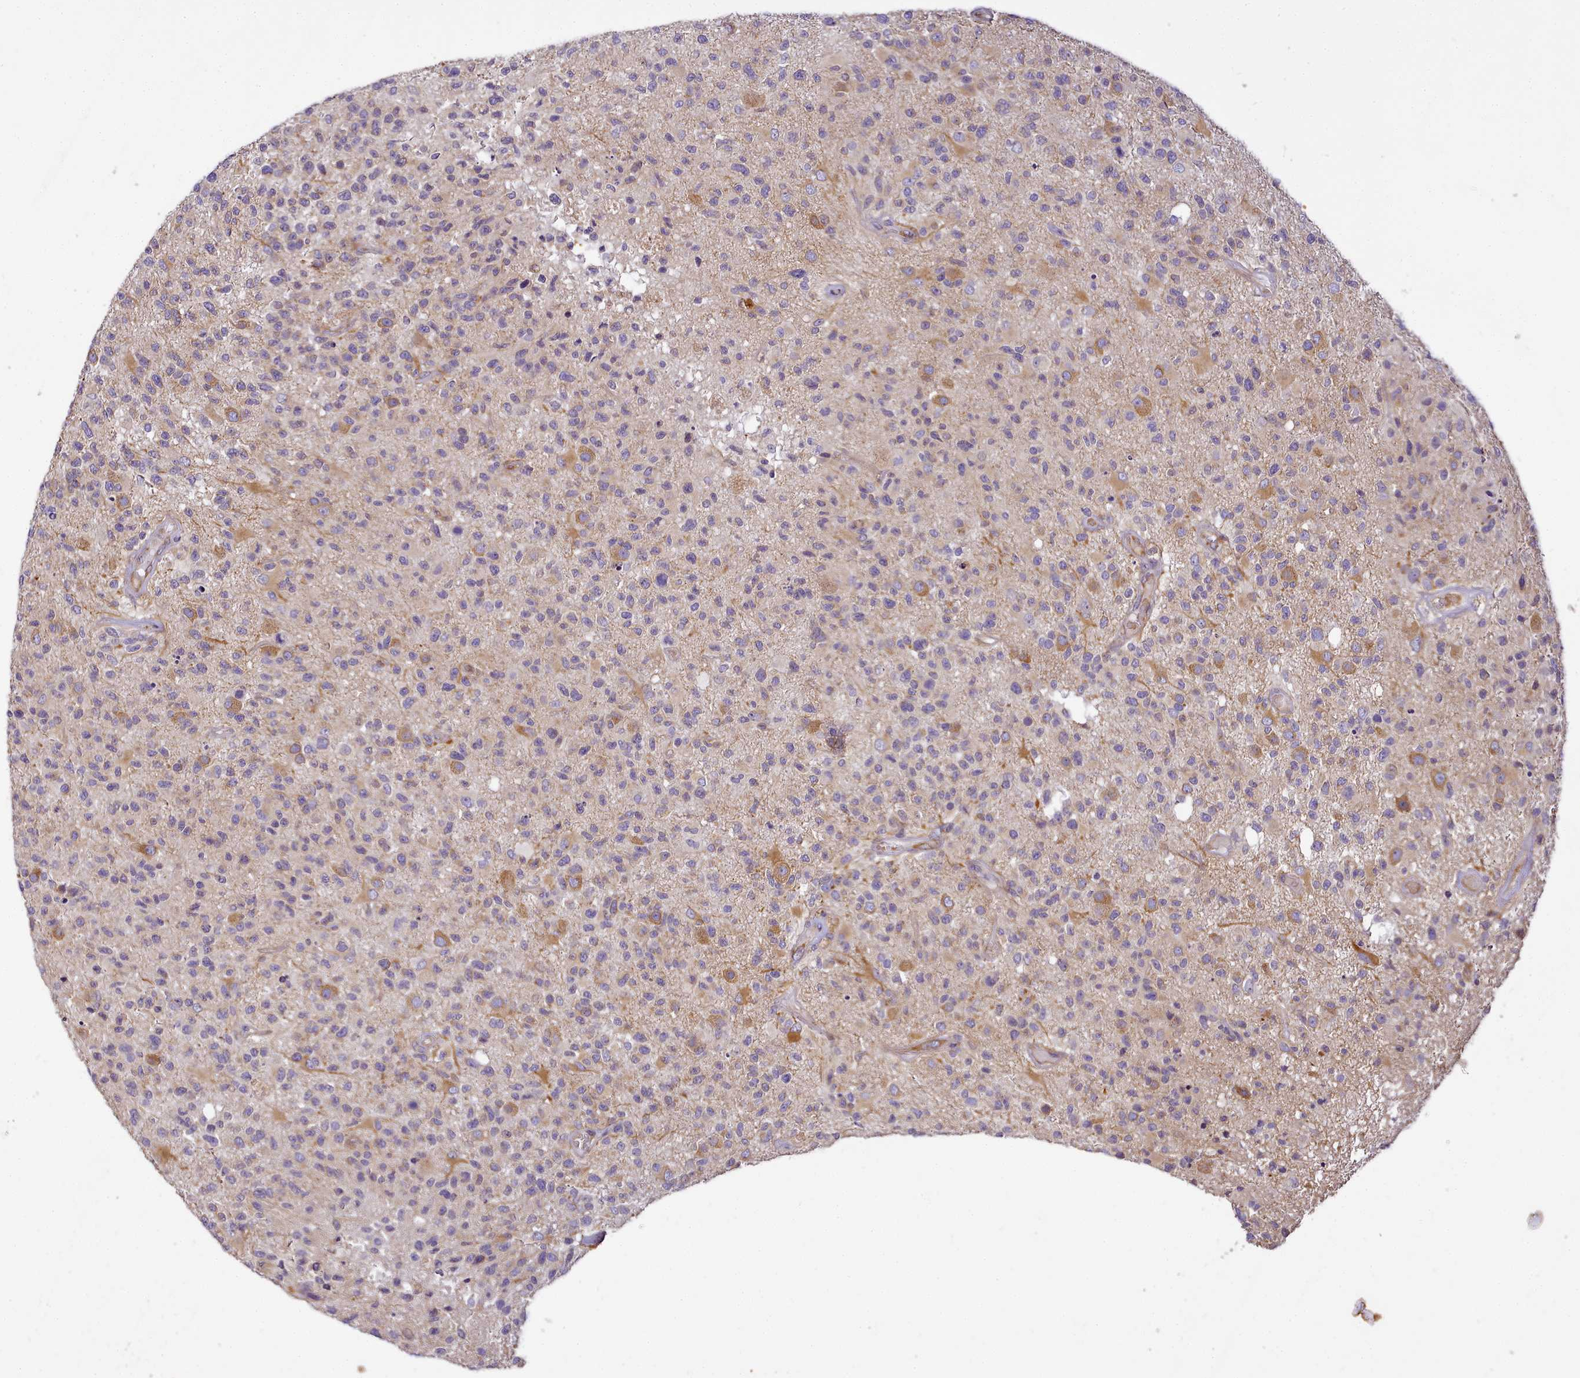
{"staining": {"intensity": "moderate", "quantity": "<25%", "location": "cytoplasmic/membranous"}, "tissue": "glioma", "cell_type": "Tumor cells", "image_type": "cancer", "snomed": [{"axis": "morphology", "description": "Glioma, malignant, High grade"}, {"axis": "morphology", "description": "Glioblastoma, NOS"}, {"axis": "topography", "description": "Brain"}], "caption": "High-power microscopy captured an immunohistochemistry image of glioblastoma, revealing moderate cytoplasmic/membranous expression in approximately <25% of tumor cells.", "gene": "NBPF1", "patient": {"sex": "male", "age": 60}}